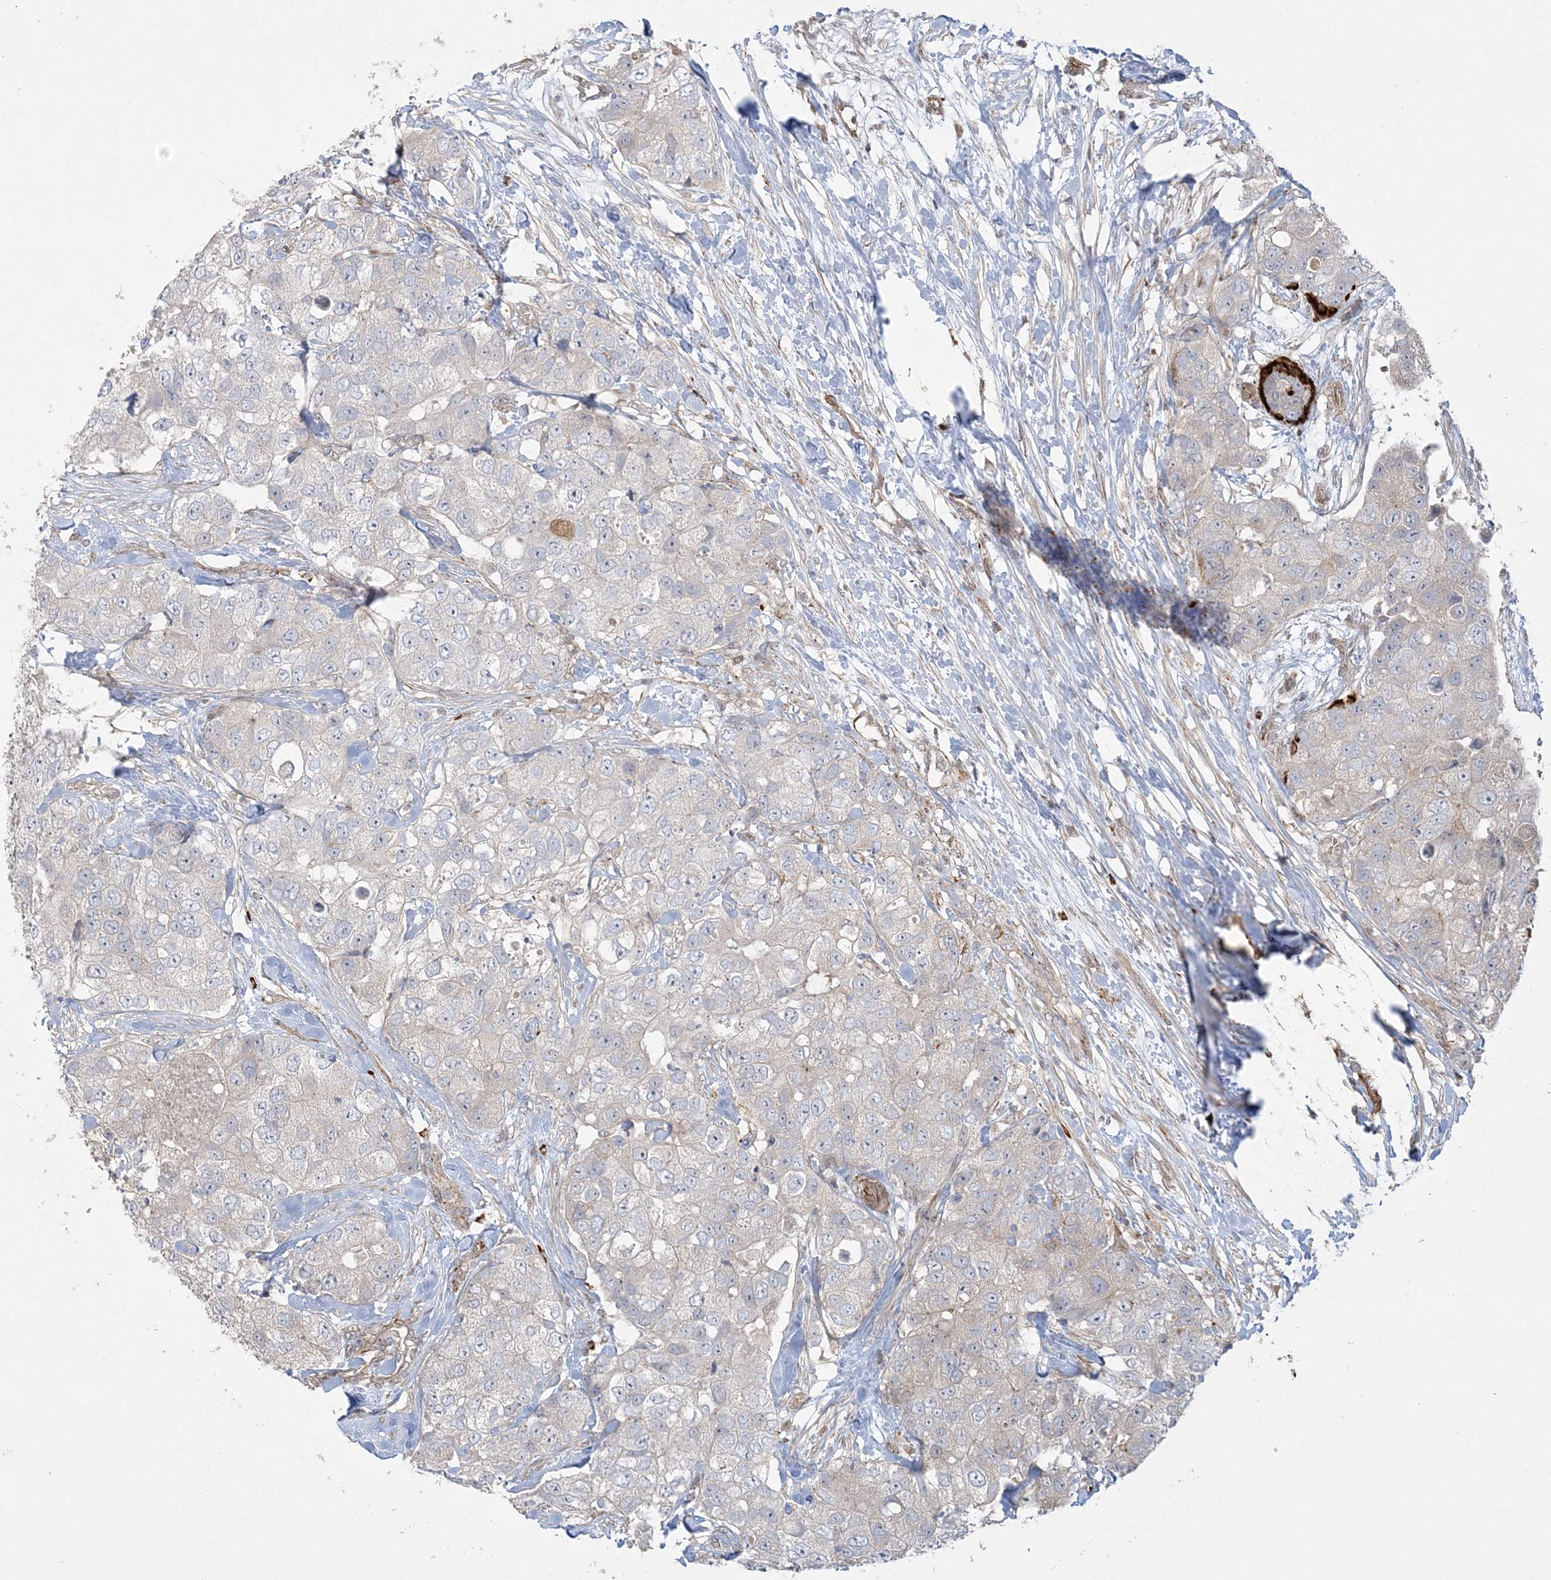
{"staining": {"intensity": "negative", "quantity": "none", "location": "none"}, "tissue": "breast cancer", "cell_type": "Tumor cells", "image_type": "cancer", "snomed": [{"axis": "morphology", "description": "Duct carcinoma"}, {"axis": "topography", "description": "Breast"}], "caption": "A photomicrograph of breast invasive ductal carcinoma stained for a protein displays no brown staining in tumor cells. (IHC, brightfield microscopy, high magnification).", "gene": "INPP1", "patient": {"sex": "female", "age": 62}}